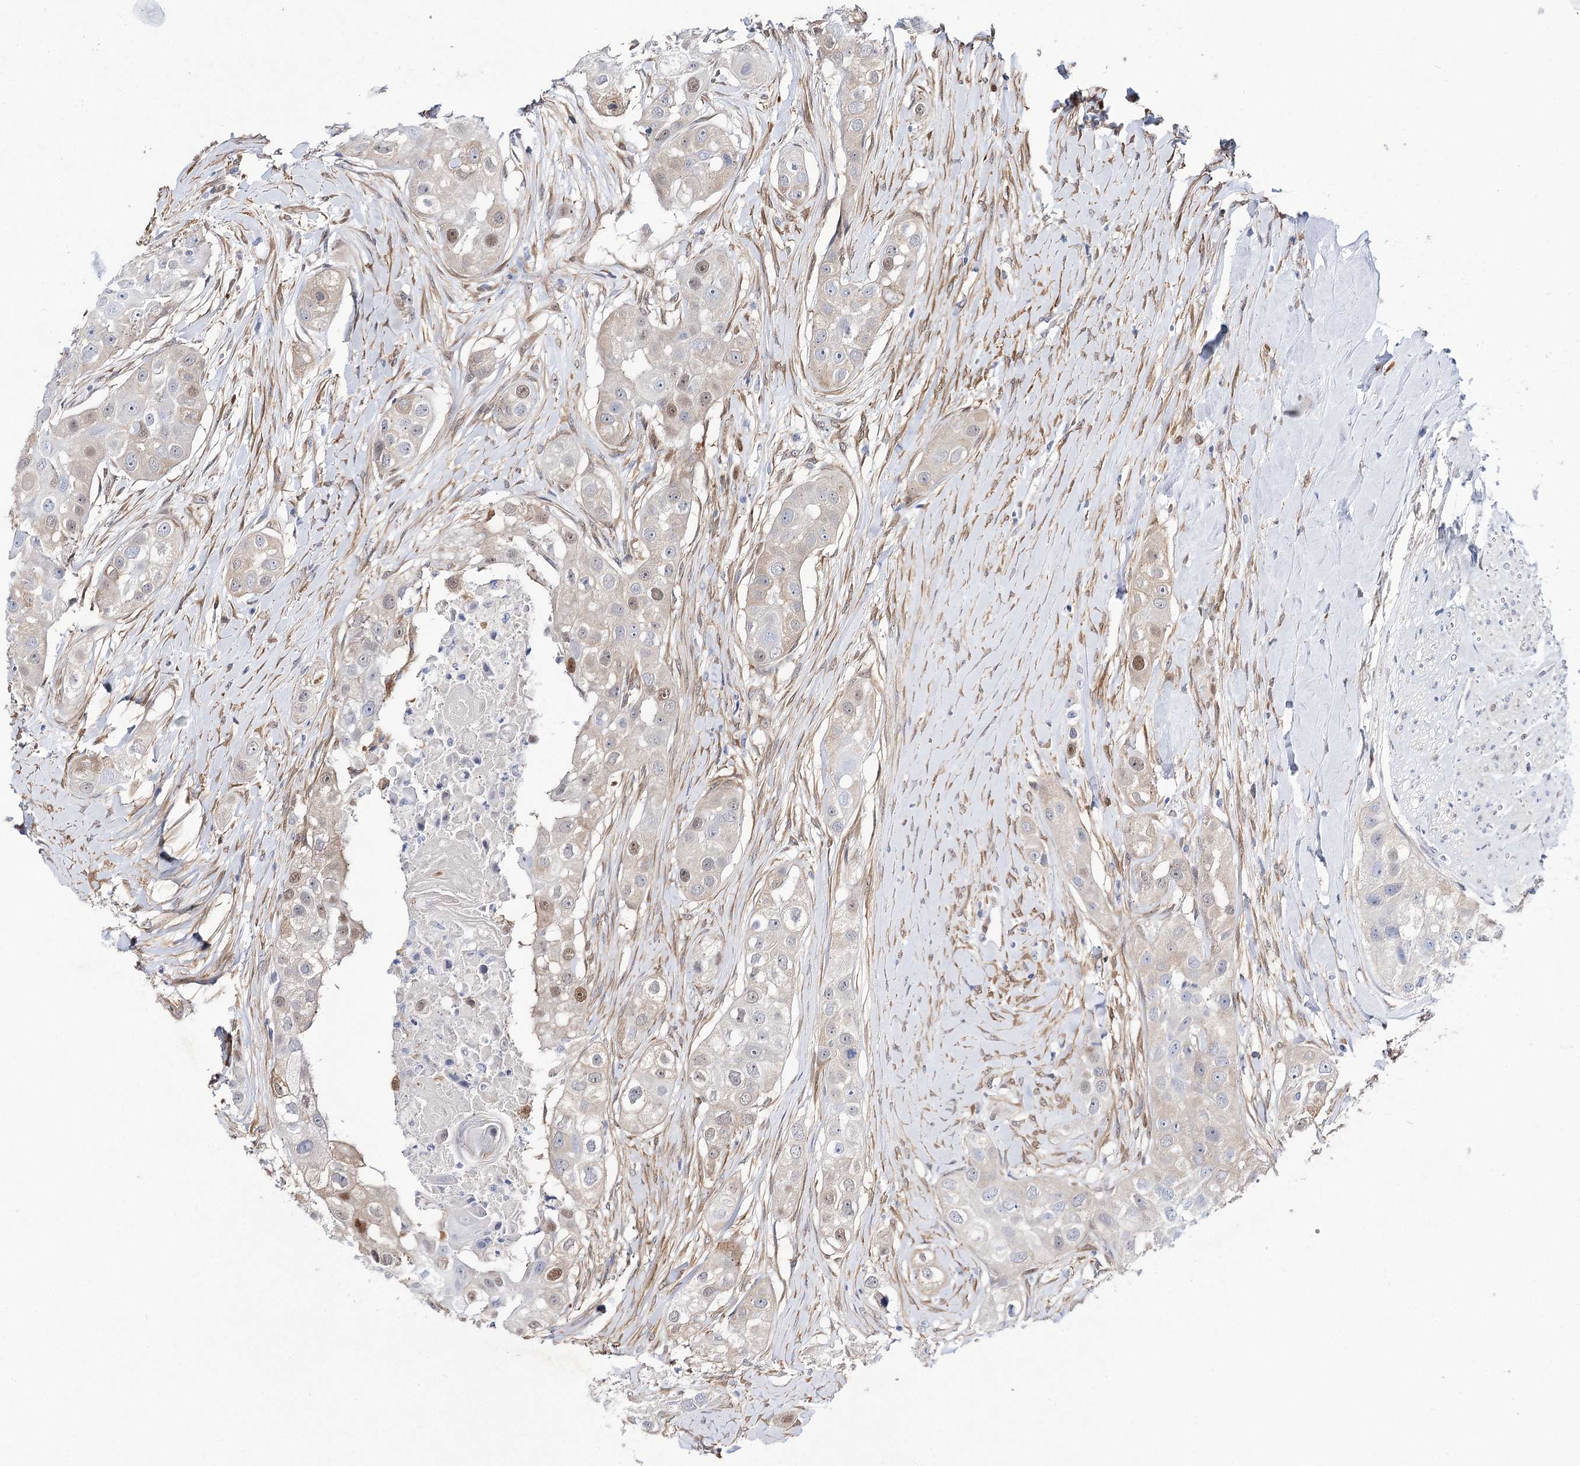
{"staining": {"intensity": "moderate", "quantity": "<25%", "location": "nuclear"}, "tissue": "head and neck cancer", "cell_type": "Tumor cells", "image_type": "cancer", "snomed": [{"axis": "morphology", "description": "Normal tissue, NOS"}, {"axis": "morphology", "description": "Squamous cell carcinoma, NOS"}, {"axis": "topography", "description": "Skeletal muscle"}, {"axis": "topography", "description": "Head-Neck"}], "caption": "The image shows immunohistochemical staining of head and neck cancer (squamous cell carcinoma). There is moderate nuclear expression is identified in about <25% of tumor cells. Immunohistochemistry (ihc) stains the protein in brown and the nuclei are stained blue.", "gene": "UGDH", "patient": {"sex": "male", "age": 51}}